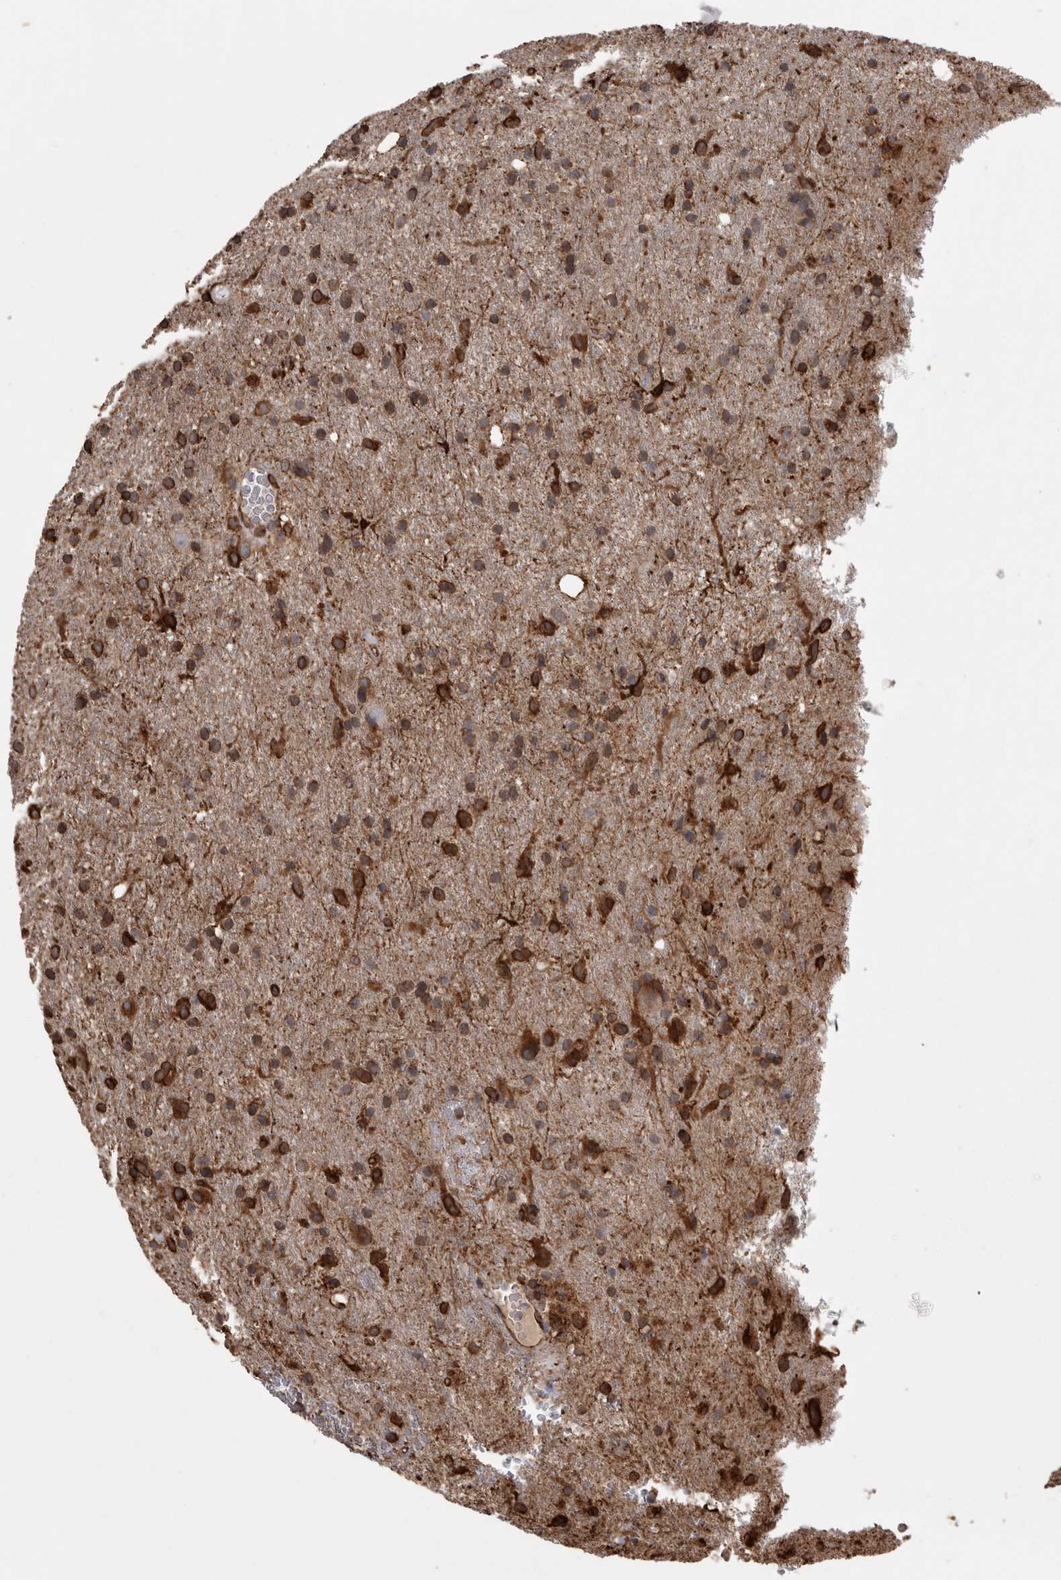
{"staining": {"intensity": "strong", "quantity": ">75%", "location": "cytoplasmic/membranous"}, "tissue": "glioma", "cell_type": "Tumor cells", "image_type": "cancer", "snomed": [{"axis": "morphology", "description": "Glioma, malignant, Low grade"}, {"axis": "topography", "description": "Brain"}], "caption": "The photomicrograph shows immunohistochemical staining of glioma. There is strong cytoplasmic/membranous positivity is seen in about >75% of tumor cells.", "gene": "PON2", "patient": {"sex": "male", "age": 77}}